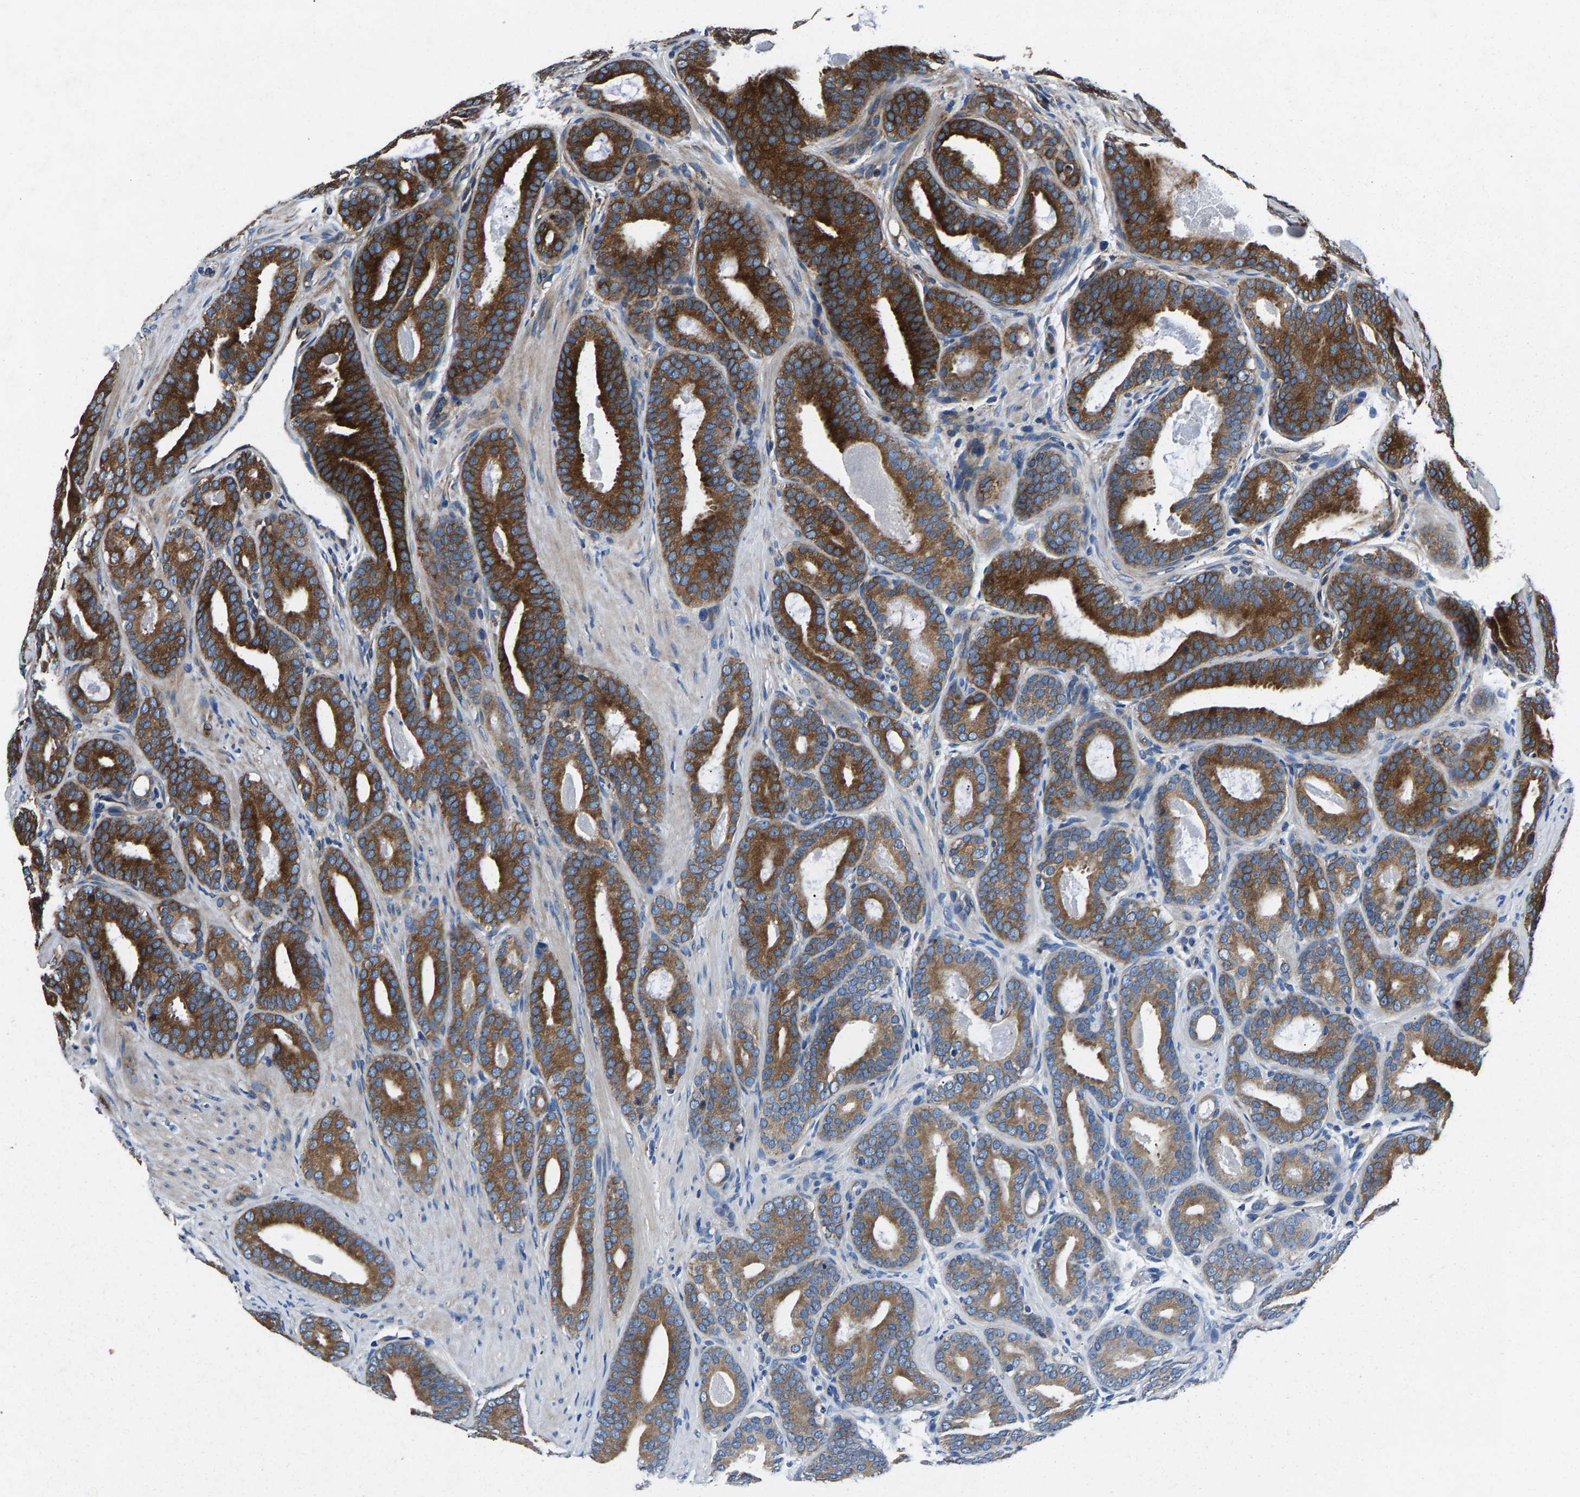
{"staining": {"intensity": "strong", "quantity": ">75%", "location": "cytoplasmic/membranous"}, "tissue": "prostate cancer", "cell_type": "Tumor cells", "image_type": "cancer", "snomed": [{"axis": "morphology", "description": "Adenocarcinoma, High grade"}, {"axis": "topography", "description": "Prostate"}], "caption": "The photomicrograph reveals immunohistochemical staining of prostate cancer. There is strong cytoplasmic/membranous positivity is seen in about >75% of tumor cells.", "gene": "LPCAT1", "patient": {"sex": "male", "age": 60}}